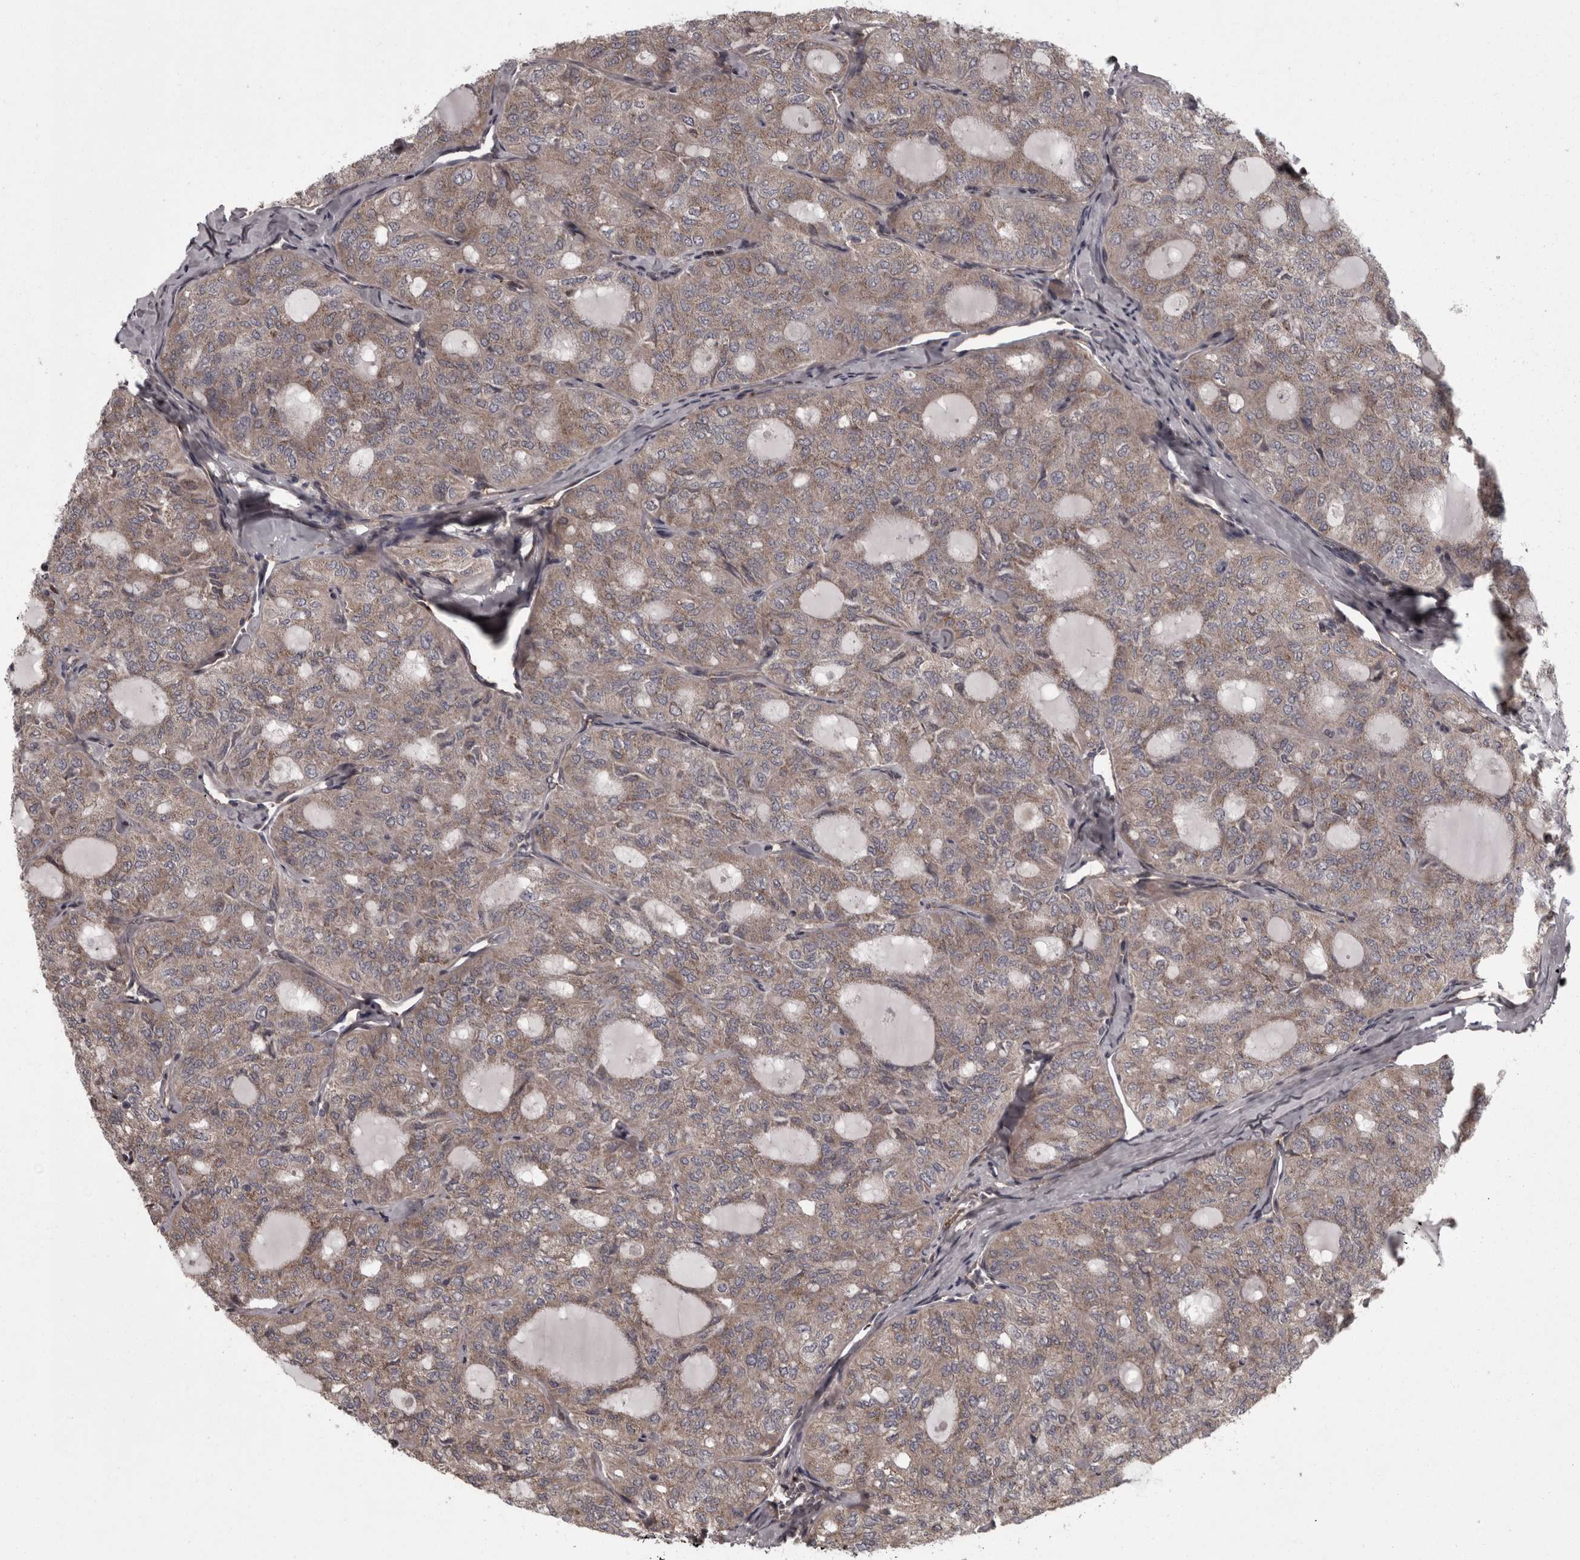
{"staining": {"intensity": "weak", "quantity": ">75%", "location": "cytoplasmic/membranous"}, "tissue": "thyroid cancer", "cell_type": "Tumor cells", "image_type": "cancer", "snomed": [{"axis": "morphology", "description": "Follicular adenoma carcinoma, NOS"}, {"axis": "topography", "description": "Thyroid gland"}], "caption": "A photomicrograph showing weak cytoplasmic/membranous staining in approximately >75% of tumor cells in follicular adenoma carcinoma (thyroid), as visualized by brown immunohistochemical staining.", "gene": "RSU1", "patient": {"sex": "male", "age": 75}}